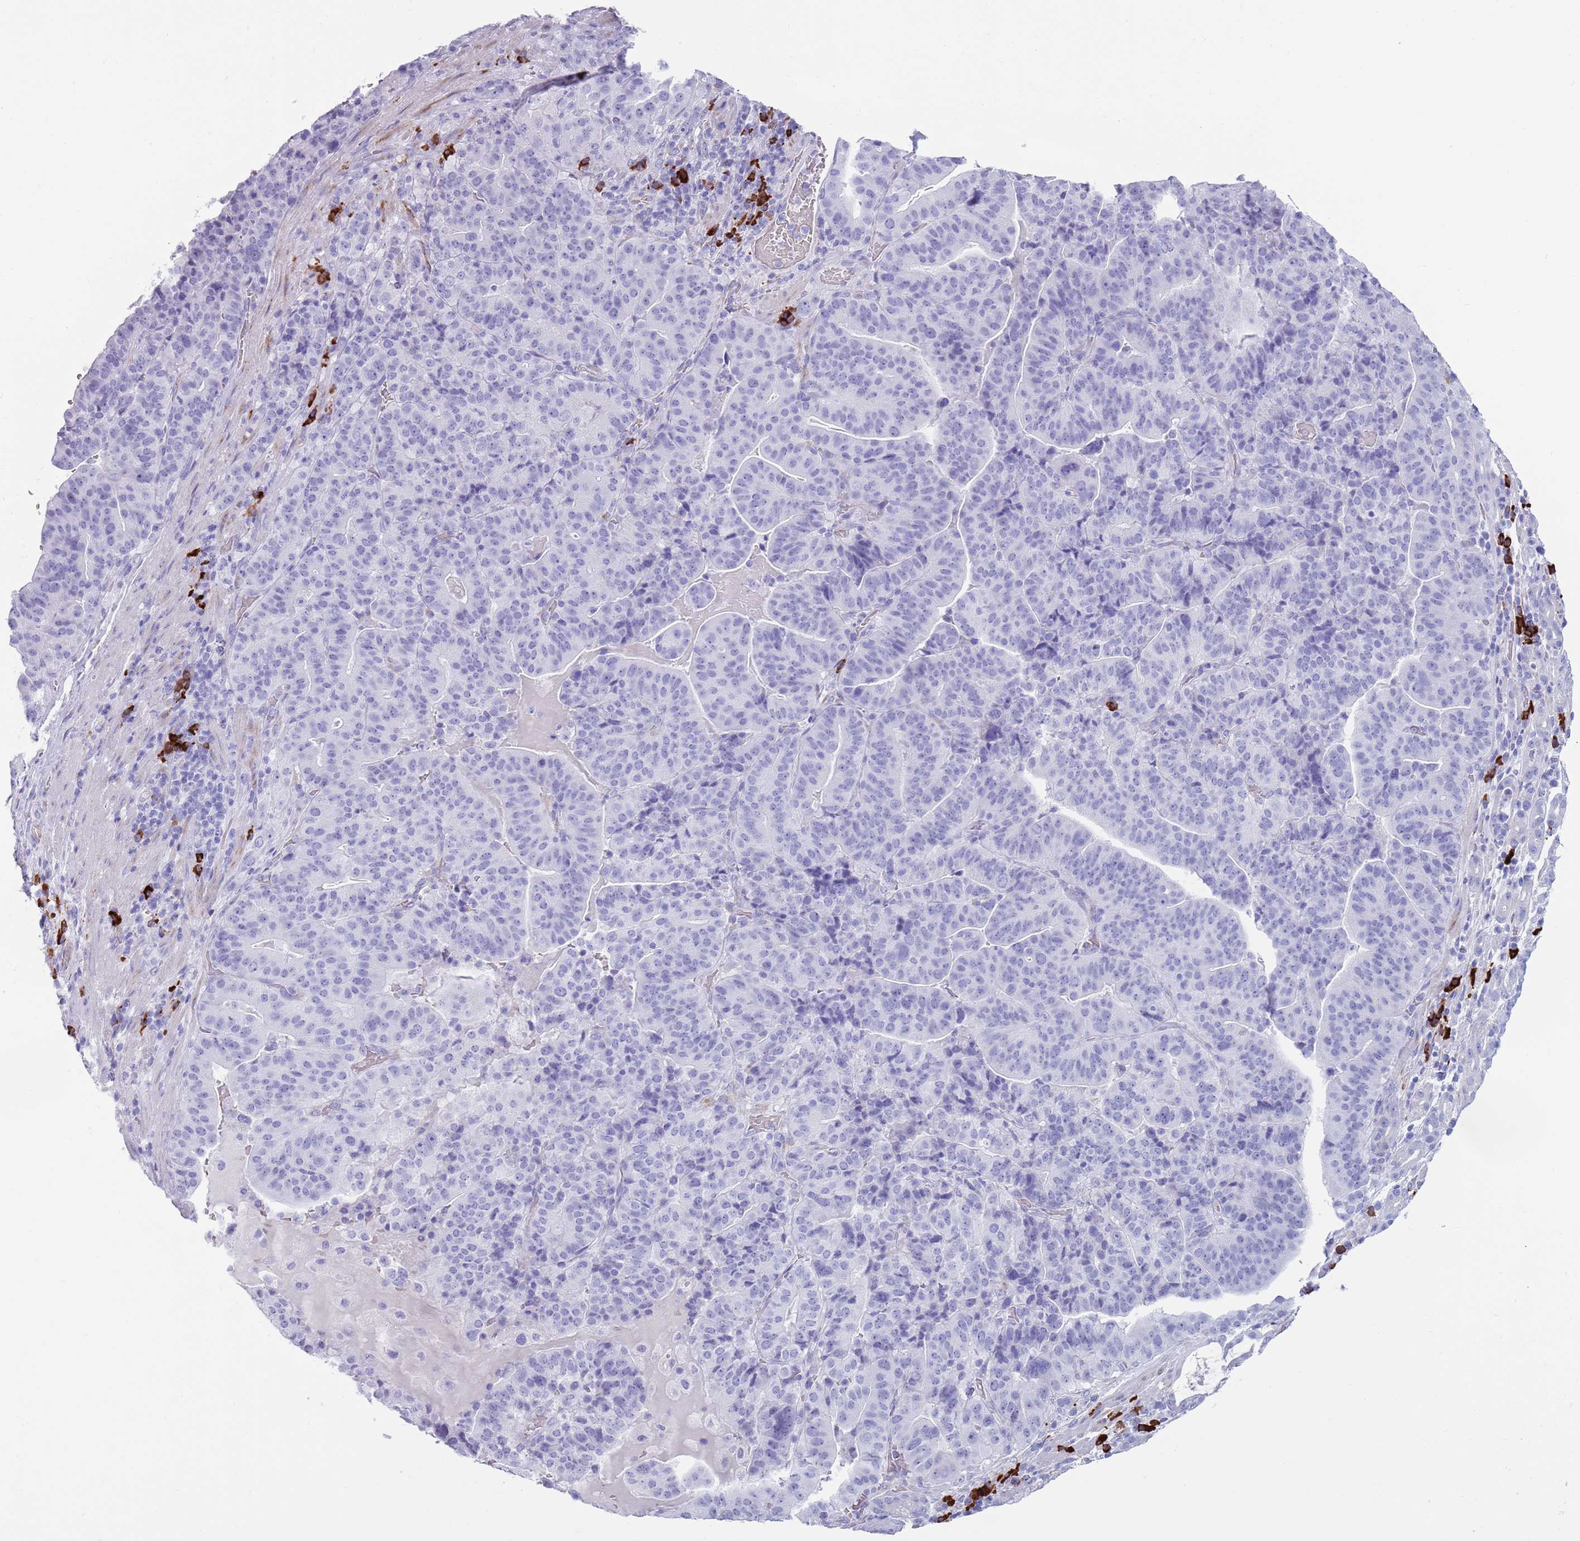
{"staining": {"intensity": "negative", "quantity": "none", "location": "none"}, "tissue": "stomach cancer", "cell_type": "Tumor cells", "image_type": "cancer", "snomed": [{"axis": "morphology", "description": "Adenocarcinoma, NOS"}, {"axis": "topography", "description": "Stomach"}], "caption": "IHC of stomach cancer reveals no positivity in tumor cells.", "gene": "LY6G5B", "patient": {"sex": "male", "age": 48}}